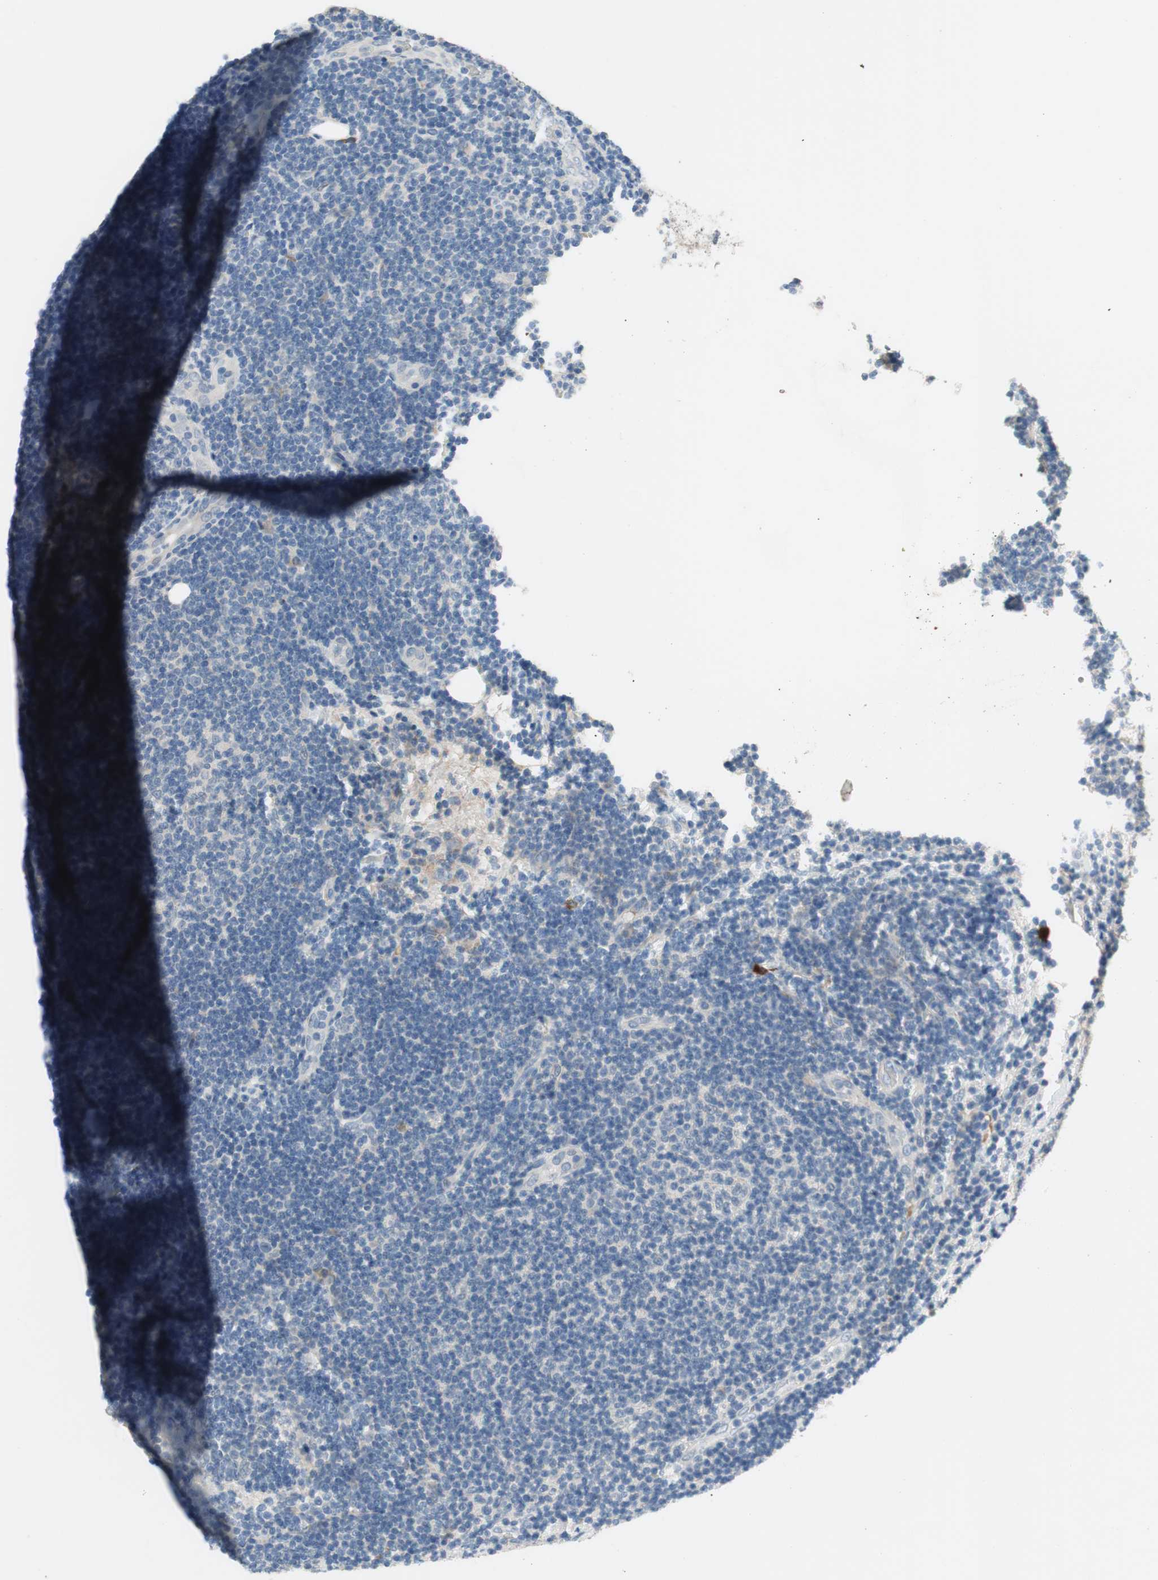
{"staining": {"intensity": "negative", "quantity": "none", "location": "none"}, "tissue": "lymphoma", "cell_type": "Tumor cells", "image_type": "cancer", "snomed": [{"axis": "morphology", "description": "Malignant lymphoma, non-Hodgkin's type, Low grade"}, {"axis": "topography", "description": "Lymph node"}], "caption": "Immunohistochemistry (IHC) image of human malignant lymphoma, non-Hodgkin's type (low-grade) stained for a protein (brown), which shows no expression in tumor cells.", "gene": "COL12A1", "patient": {"sex": "male", "age": 83}}